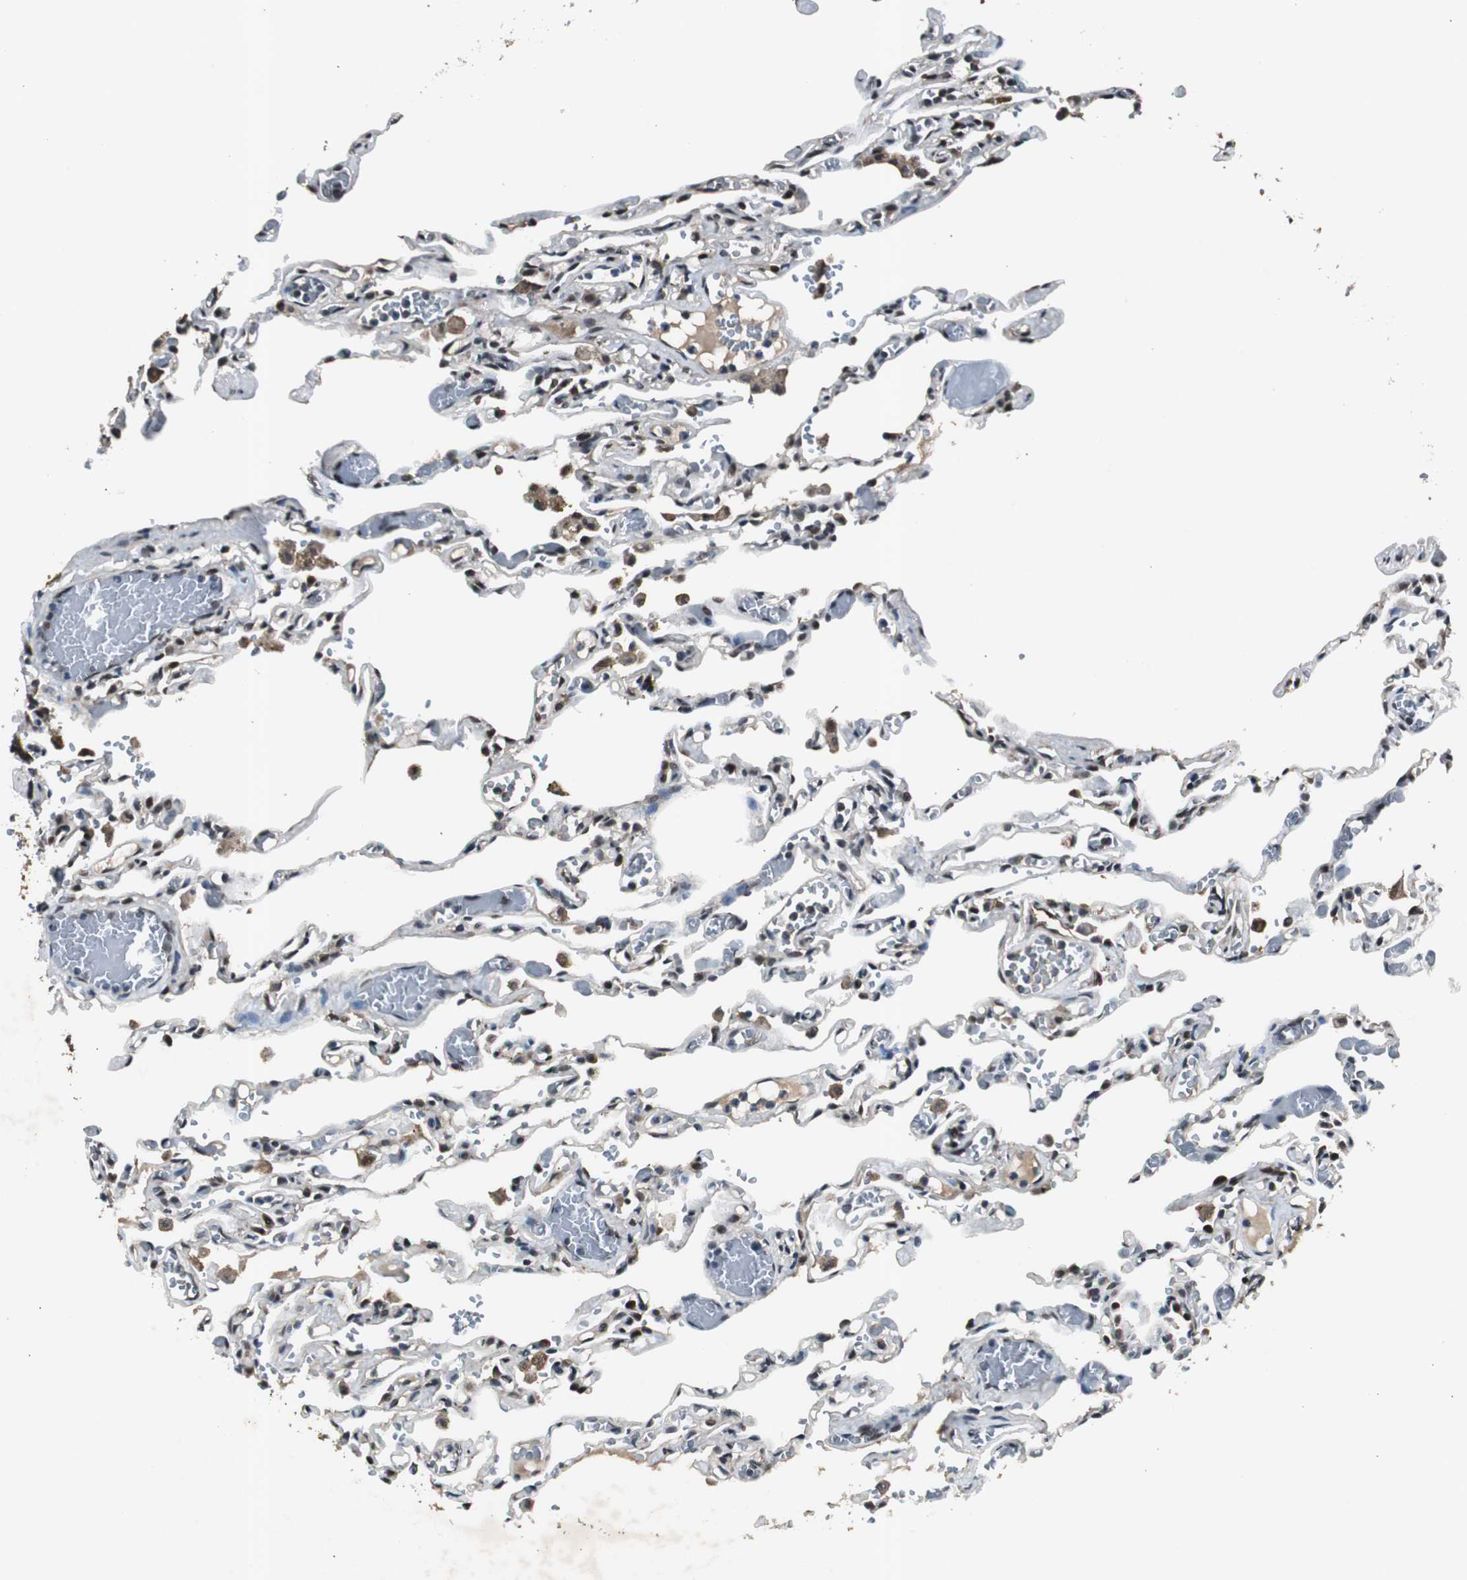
{"staining": {"intensity": "strong", "quantity": "25%-75%", "location": "nuclear"}, "tissue": "lung", "cell_type": "Alveolar cells", "image_type": "normal", "snomed": [{"axis": "morphology", "description": "Normal tissue, NOS"}, {"axis": "topography", "description": "Lung"}], "caption": "Immunohistochemistry (IHC) staining of benign lung, which reveals high levels of strong nuclear positivity in approximately 25%-75% of alveolar cells indicating strong nuclear protein expression. The staining was performed using DAB (brown) for protein detection and nuclei were counterstained in hematoxylin (blue).", "gene": "BOLA1", "patient": {"sex": "male", "age": 21}}